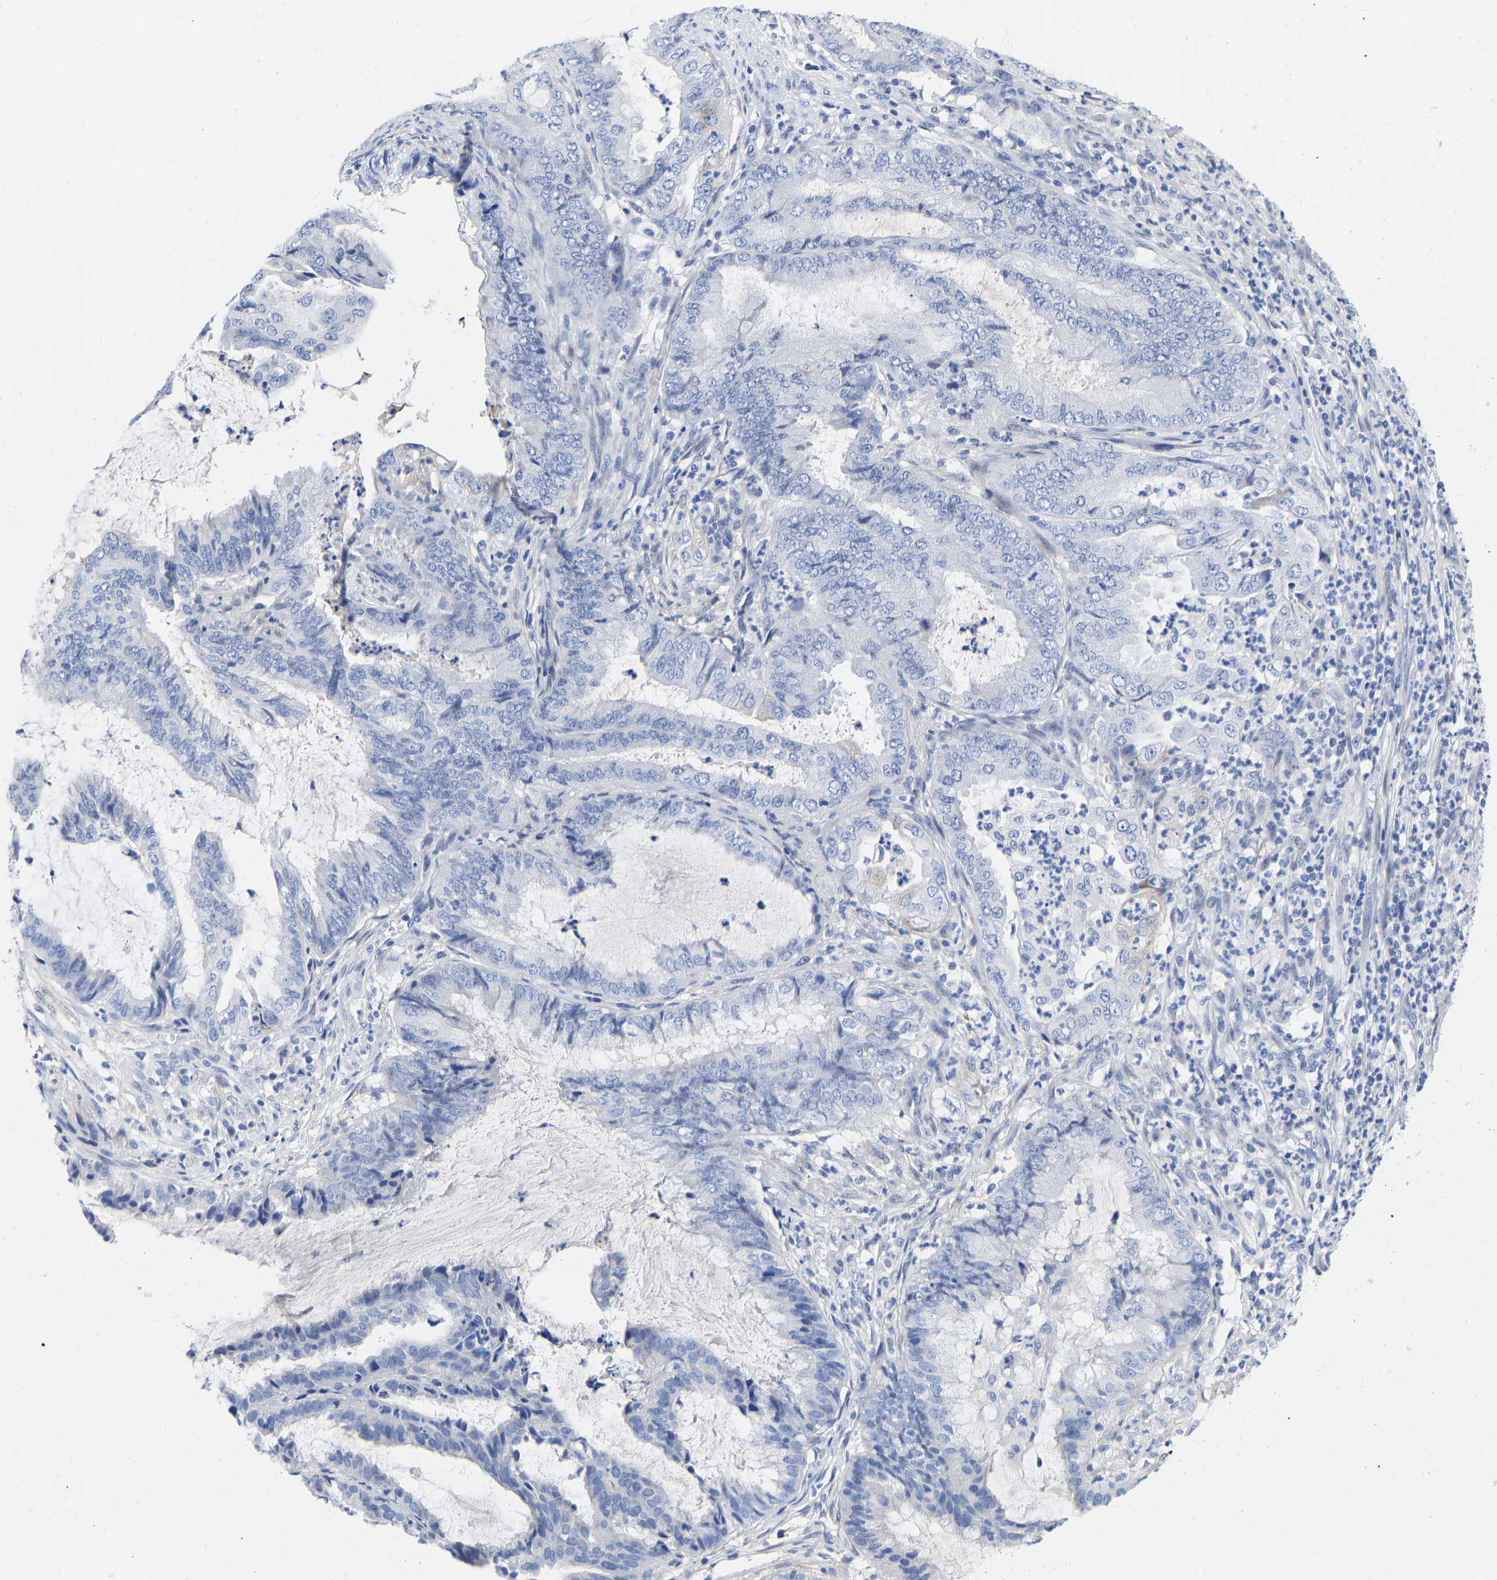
{"staining": {"intensity": "negative", "quantity": "none", "location": "none"}, "tissue": "endometrial cancer", "cell_type": "Tumor cells", "image_type": "cancer", "snomed": [{"axis": "morphology", "description": "Adenocarcinoma, NOS"}, {"axis": "topography", "description": "Endometrium"}], "caption": "The photomicrograph shows no significant expression in tumor cells of endometrial adenocarcinoma.", "gene": "GPA33", "patient": {"sex": "female", "age": 51}}